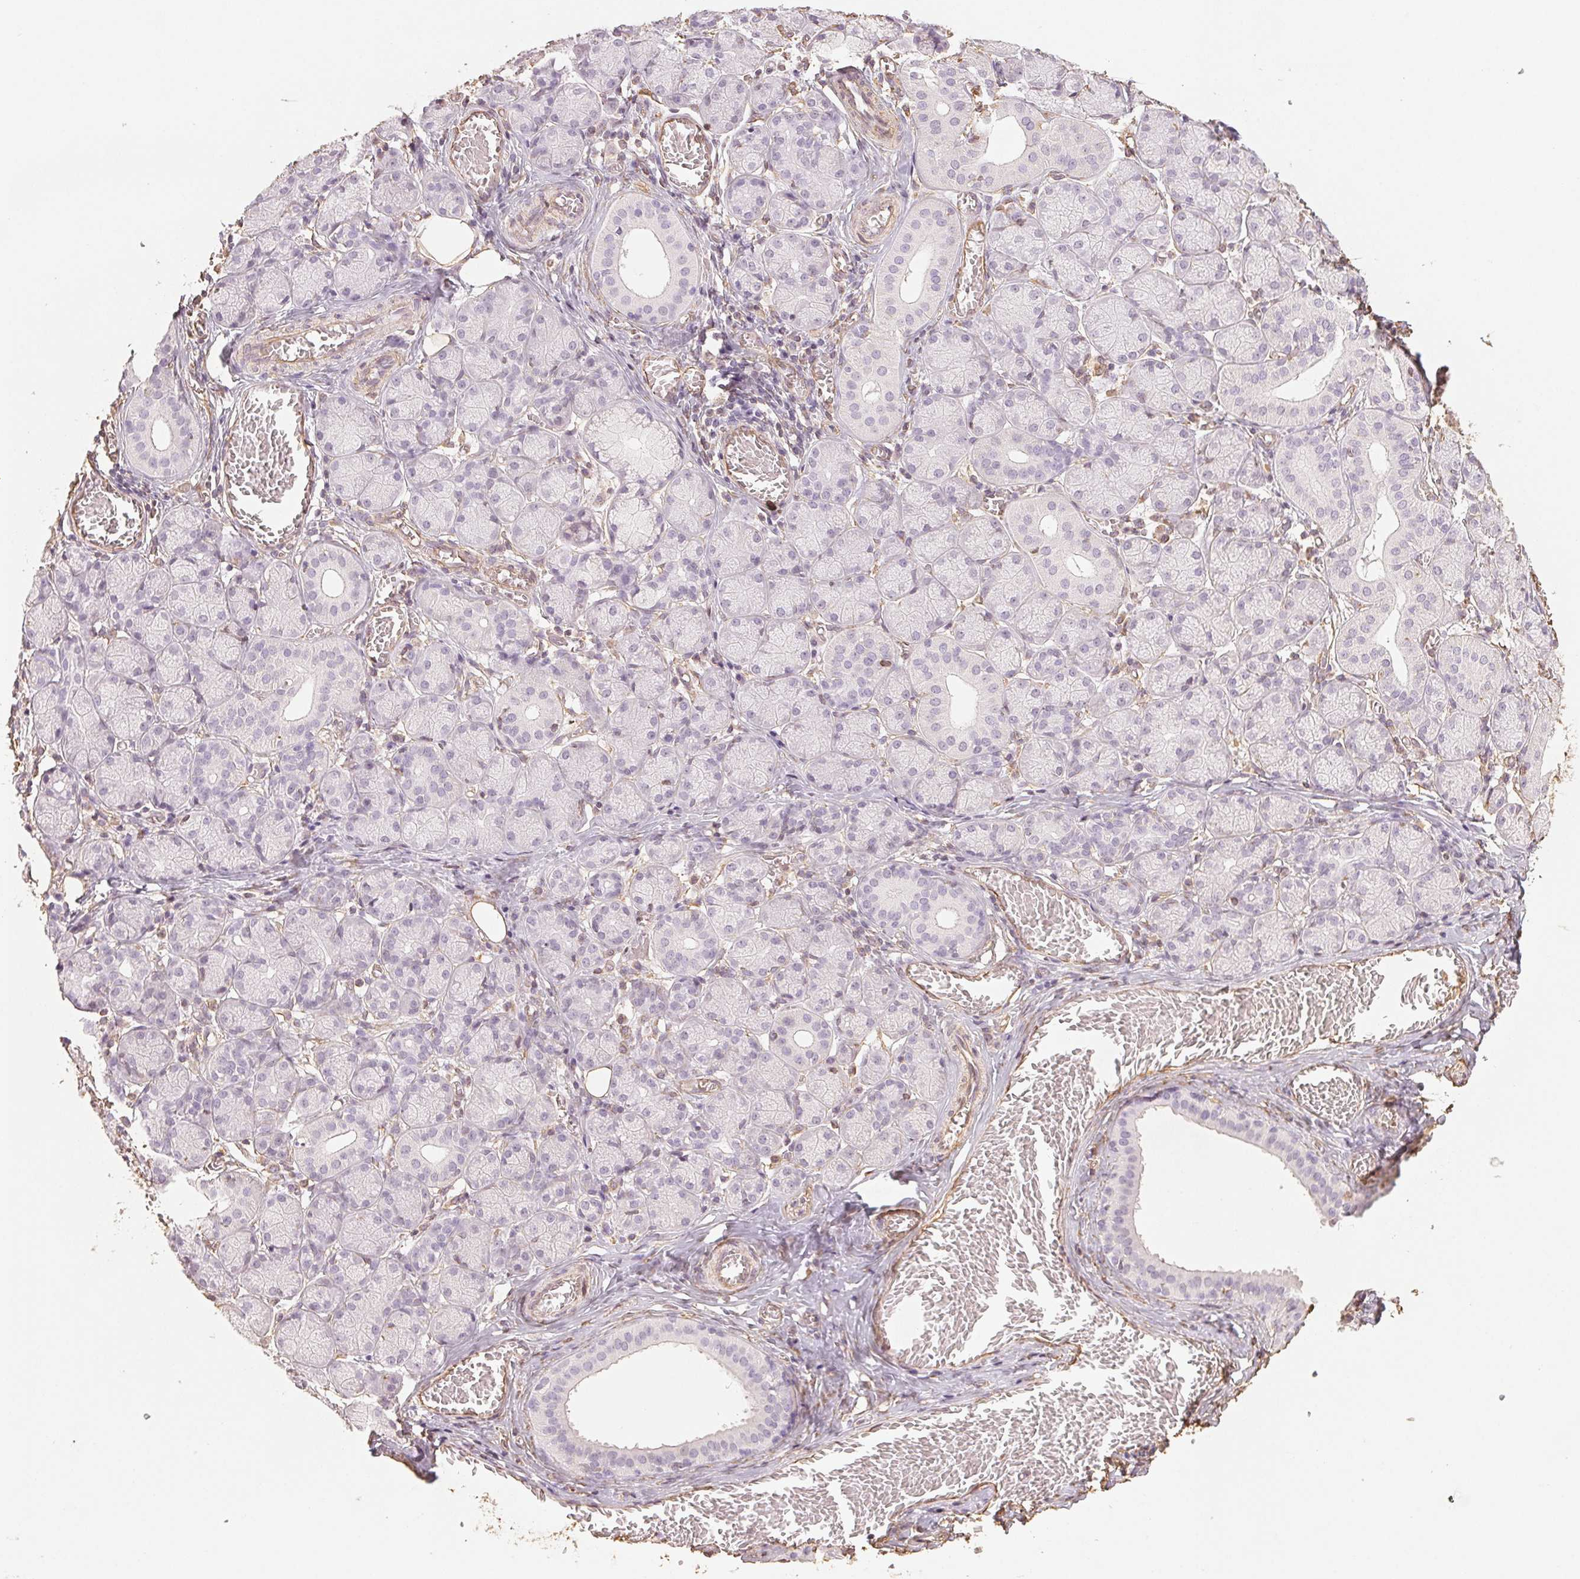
{"staining": {"intensity": "negative", "quantity": "none", "location": "none"}, "tissue": "salivary gland", "cell_type": "Glandular cells", "image_type": "normal", "snomed": [{"axis": "morphology", "description": "Normal tissue, NOS"}, {"axis": "topography", "description": "Salivary gland"}, {"axis": "topography", "description": "Peripheral nerve tissue"}], "caption": "This micrograph is of normal salivary gland stained with immunohistochemistry to label a protein in brown with the nuclei are counter-stained blue. There is no staining in glandular cells.", "gene": "COL7A1", "patient": {"sex": "female", "age": 24}}